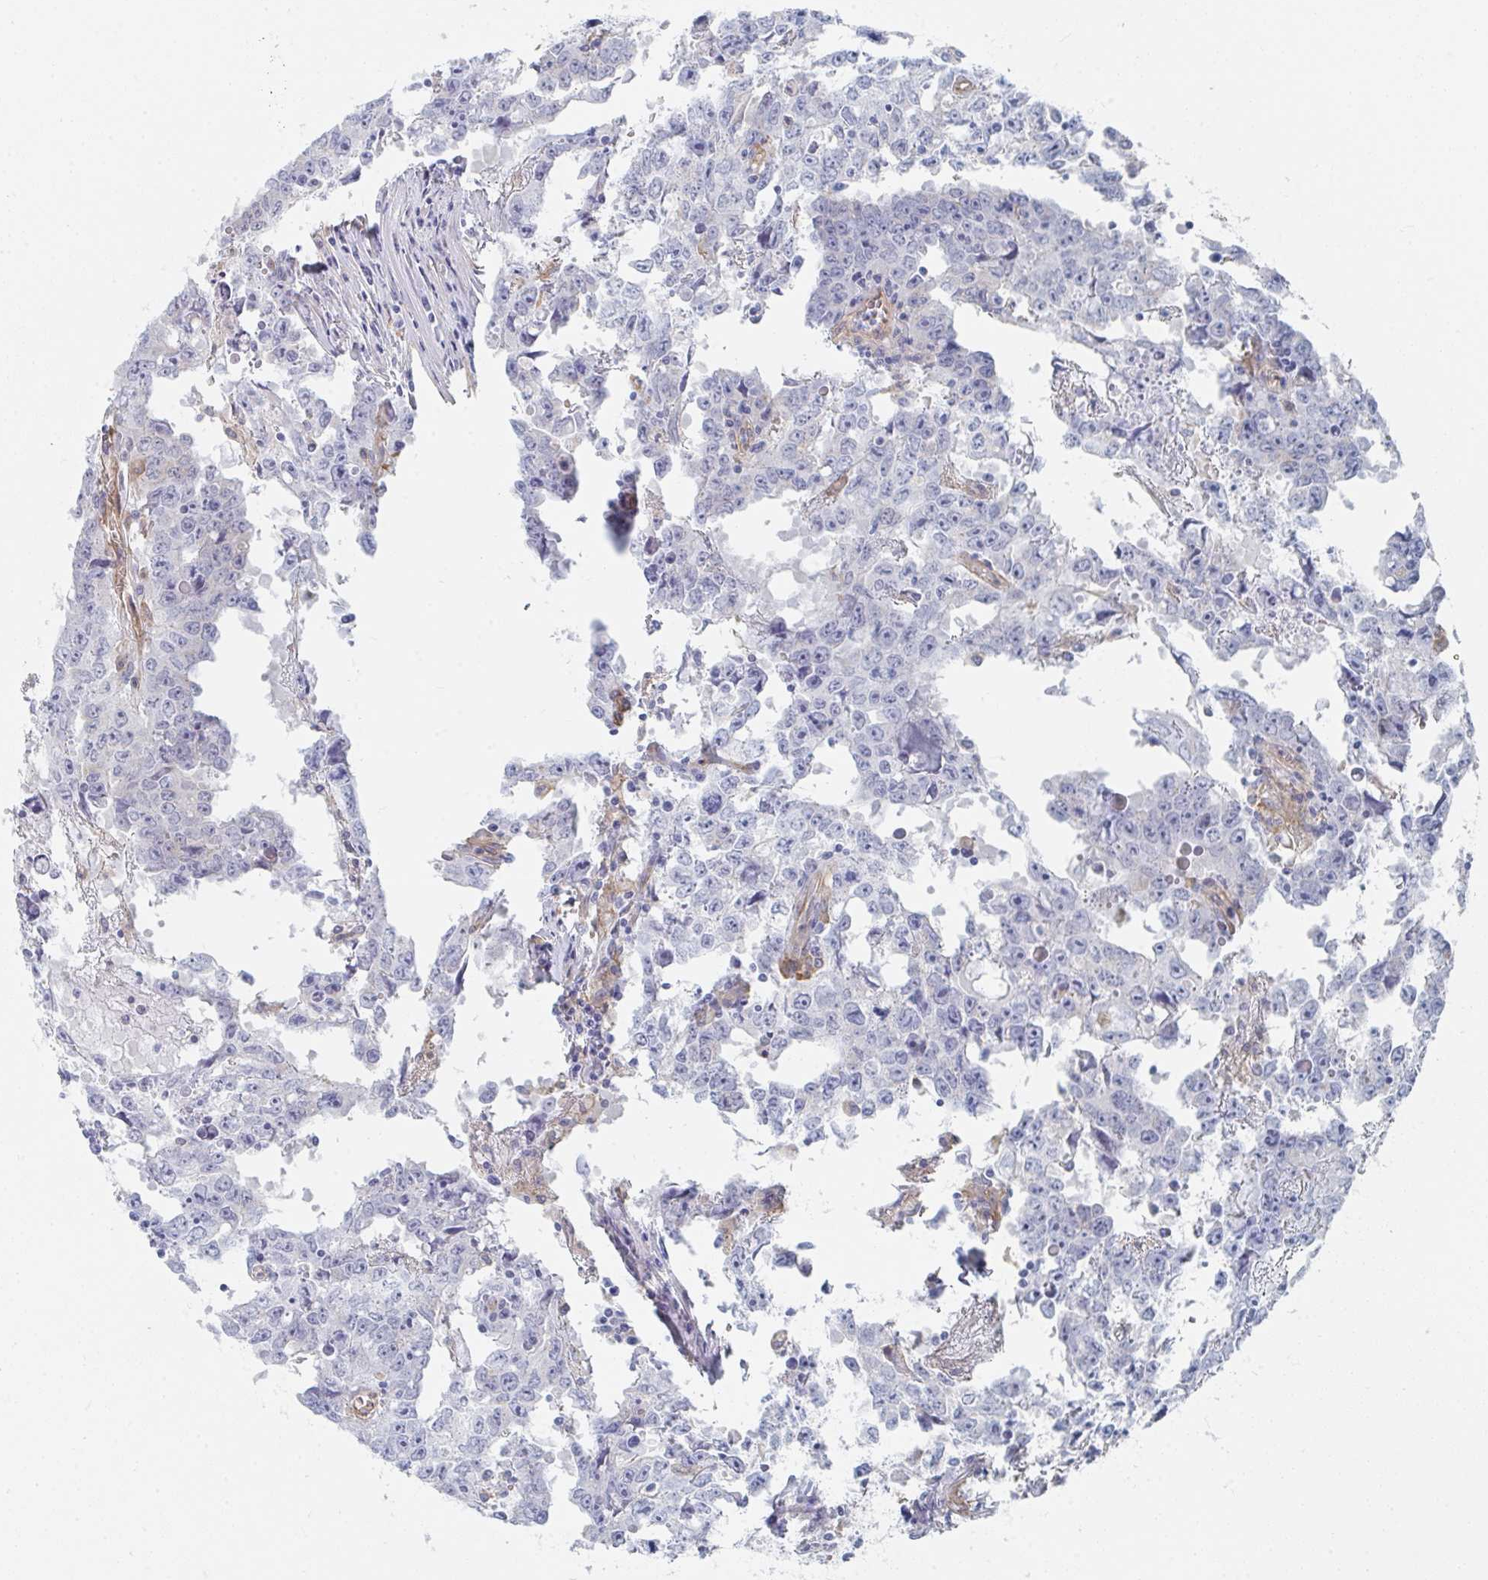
{"staining": {"intensity": "negative", "quantity": "none", "location": "none"}, "tissue": "testis cancer", "cell_type": "Tumor cells", "image_type": "cancer", "snomed": [{"axis": "morphology", "description": "Carcinoma, Embryonal, NOS"}, {"axis": "topography", "description": "Testis"}], "caption": "Histopathology image shows no protein expression in tumor cells of testis embryonal carcinoma tissue. (DAB (3,3'-diaminobenzidine) immunohistochemistry (IHC) with hematoxylin counter stain).", "gene": "DAB2", "patient": {"sex": "male", "age": 22}}